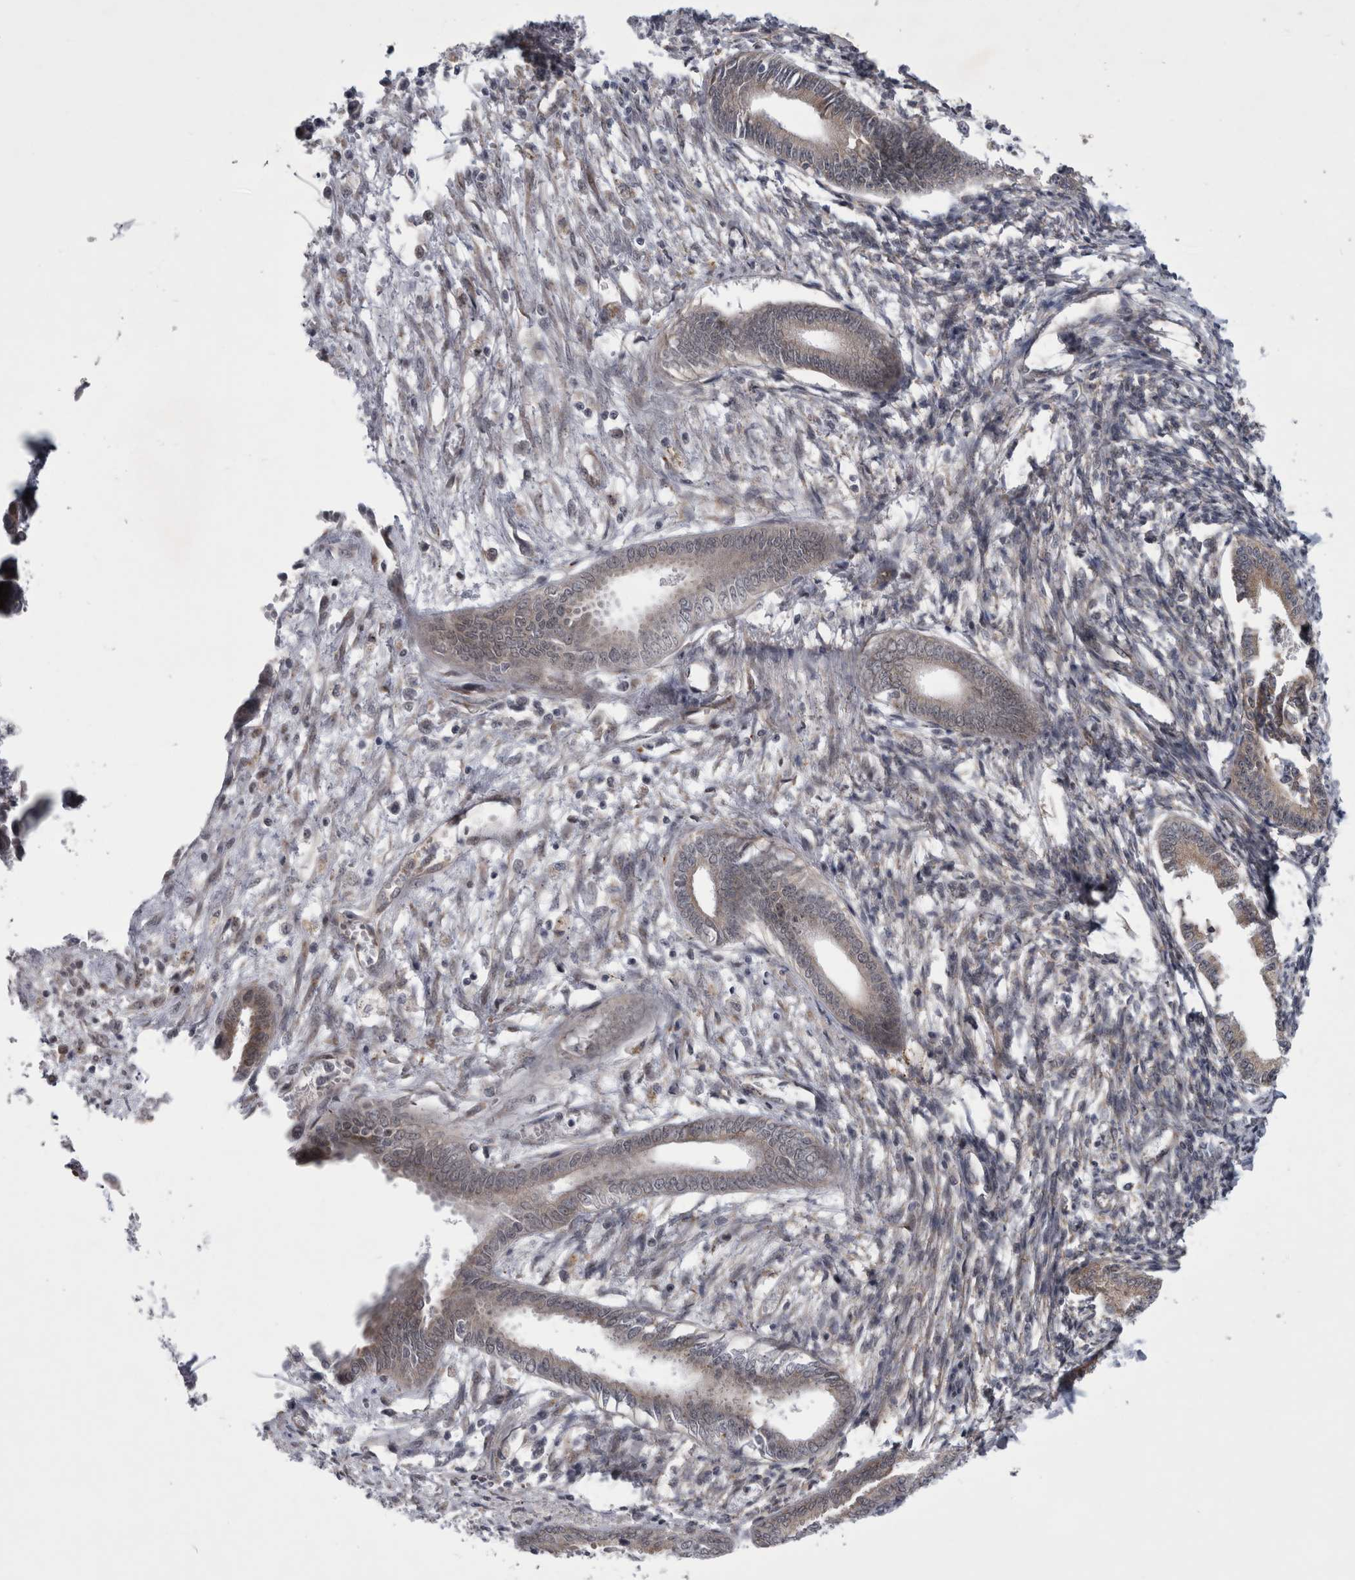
{"staining": {"intensity": "negative", "quantity": "none", "location": "none"}, "tissue": "endometrium", "cell_type": "Cells in endometrial stroma", "image_type": "normal", "snomed": [{"axis": "morphology", "description": "Normal tissue, NOS"}, {"axis": "topography", "description": "Endometrium"}], "caption": "High power microscopy image of an immunohistochemistry (IHC) histopathology image of unremarkable endometrium, revealing no significant staining in cells in endometrial stroma. The staining was performed using DAB to visualize the protein expression in brown, while the nuclei were stained in blue with hematoxylin (Magnification: 20x).", "gene": "PARP11", "patient": {"sex": "female", "age": 56}}